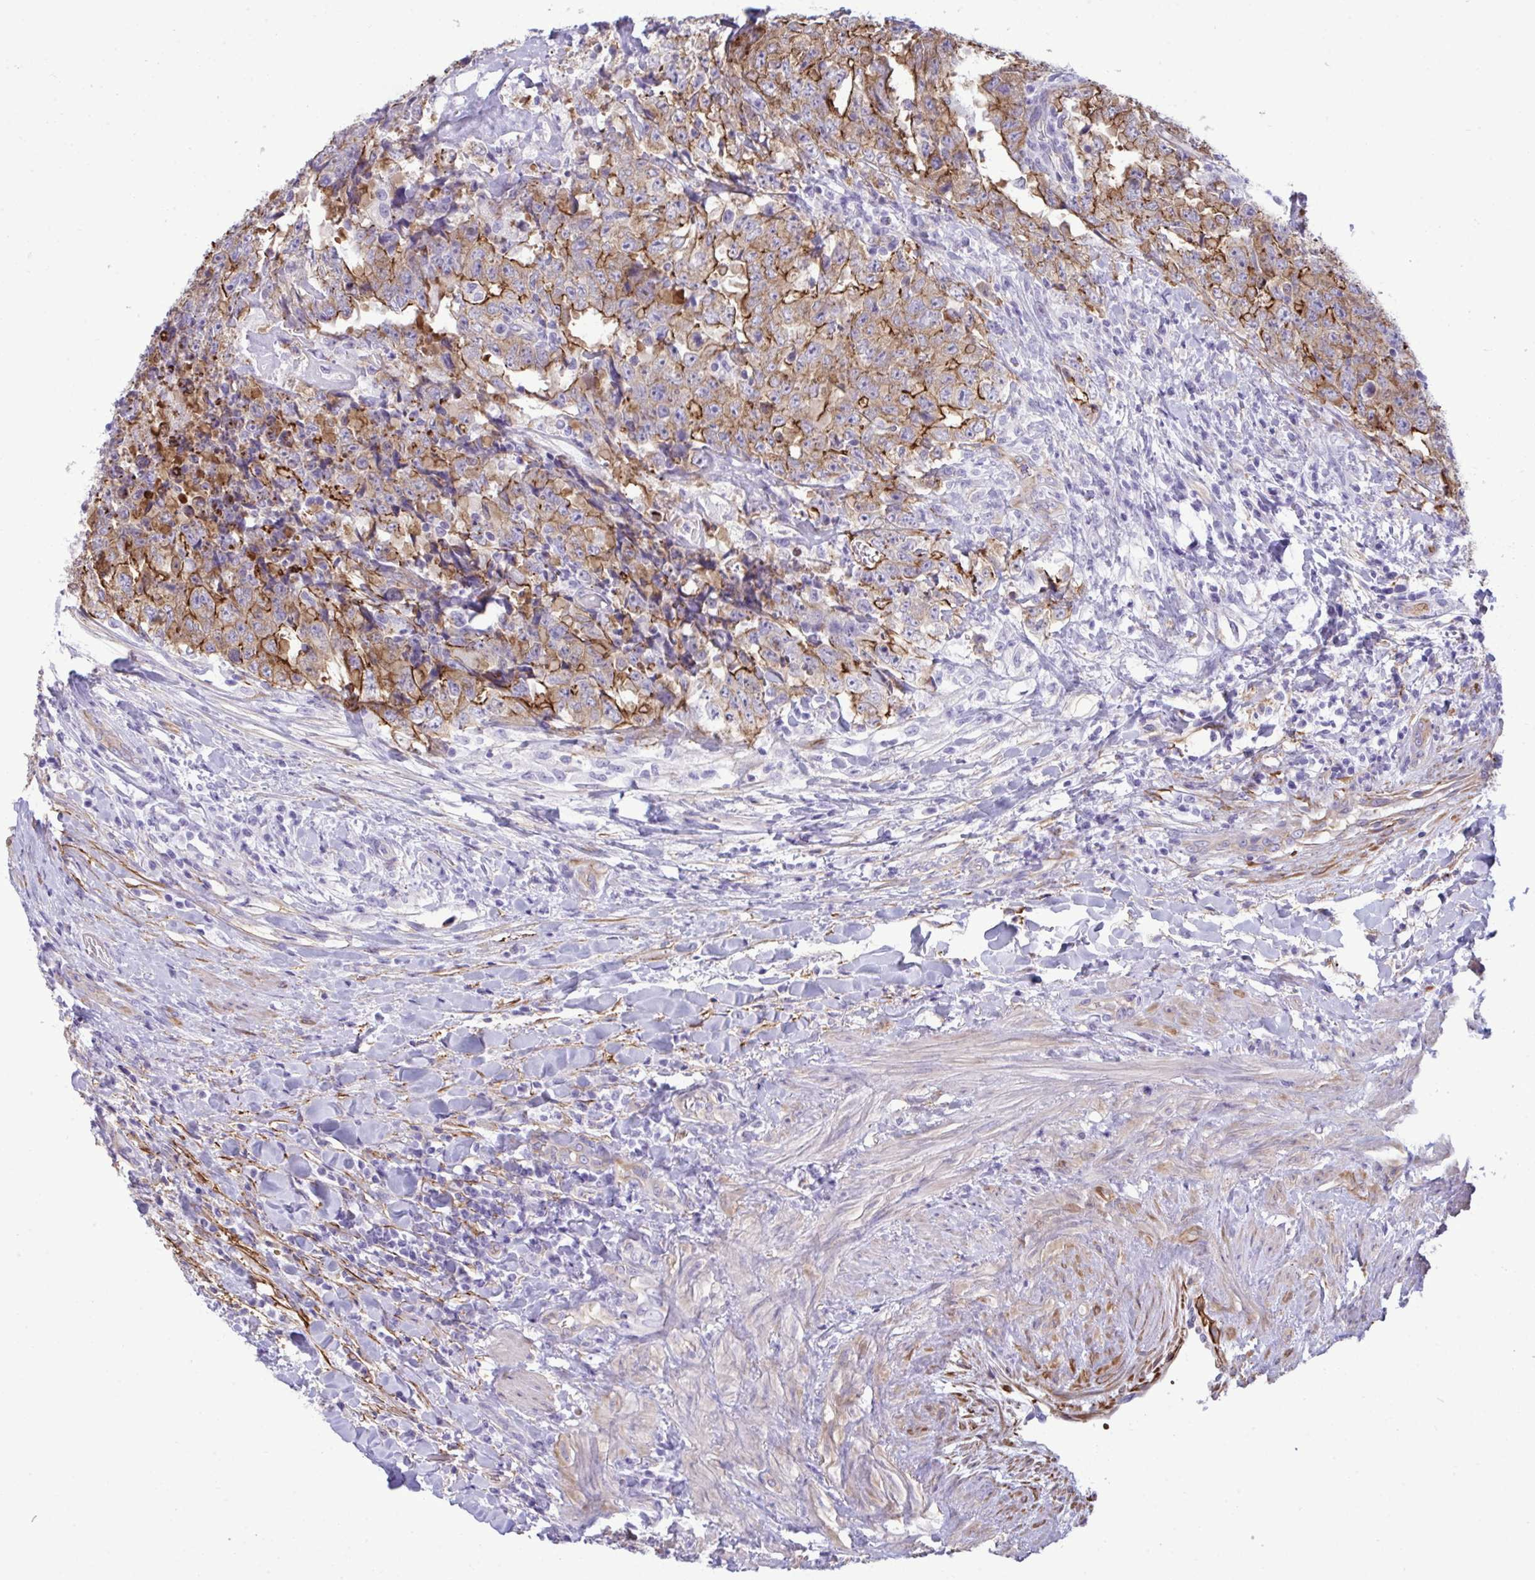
{"staining": {"intensity": "moderate", "quantity": ">75%", "location": "cytoplasmic/membranous"}, "tissue": "testis cancer", "cell_type": "Tumor cells", "image_type": "cancer", "snomed": [{"axis": "morphology", "description": "Carcinoma, Embryonal, NOS"}, {"axis": "topography", "description": "Testis"}], "caption": "Moderate cytoplasmic/membranous expression for a protein is identified in about >75% of tumor cells of testis embryonal carcinoma using immunohistochemistry.", "gene": "MYH10", "patient": {"sex": "male", "age": 24}}